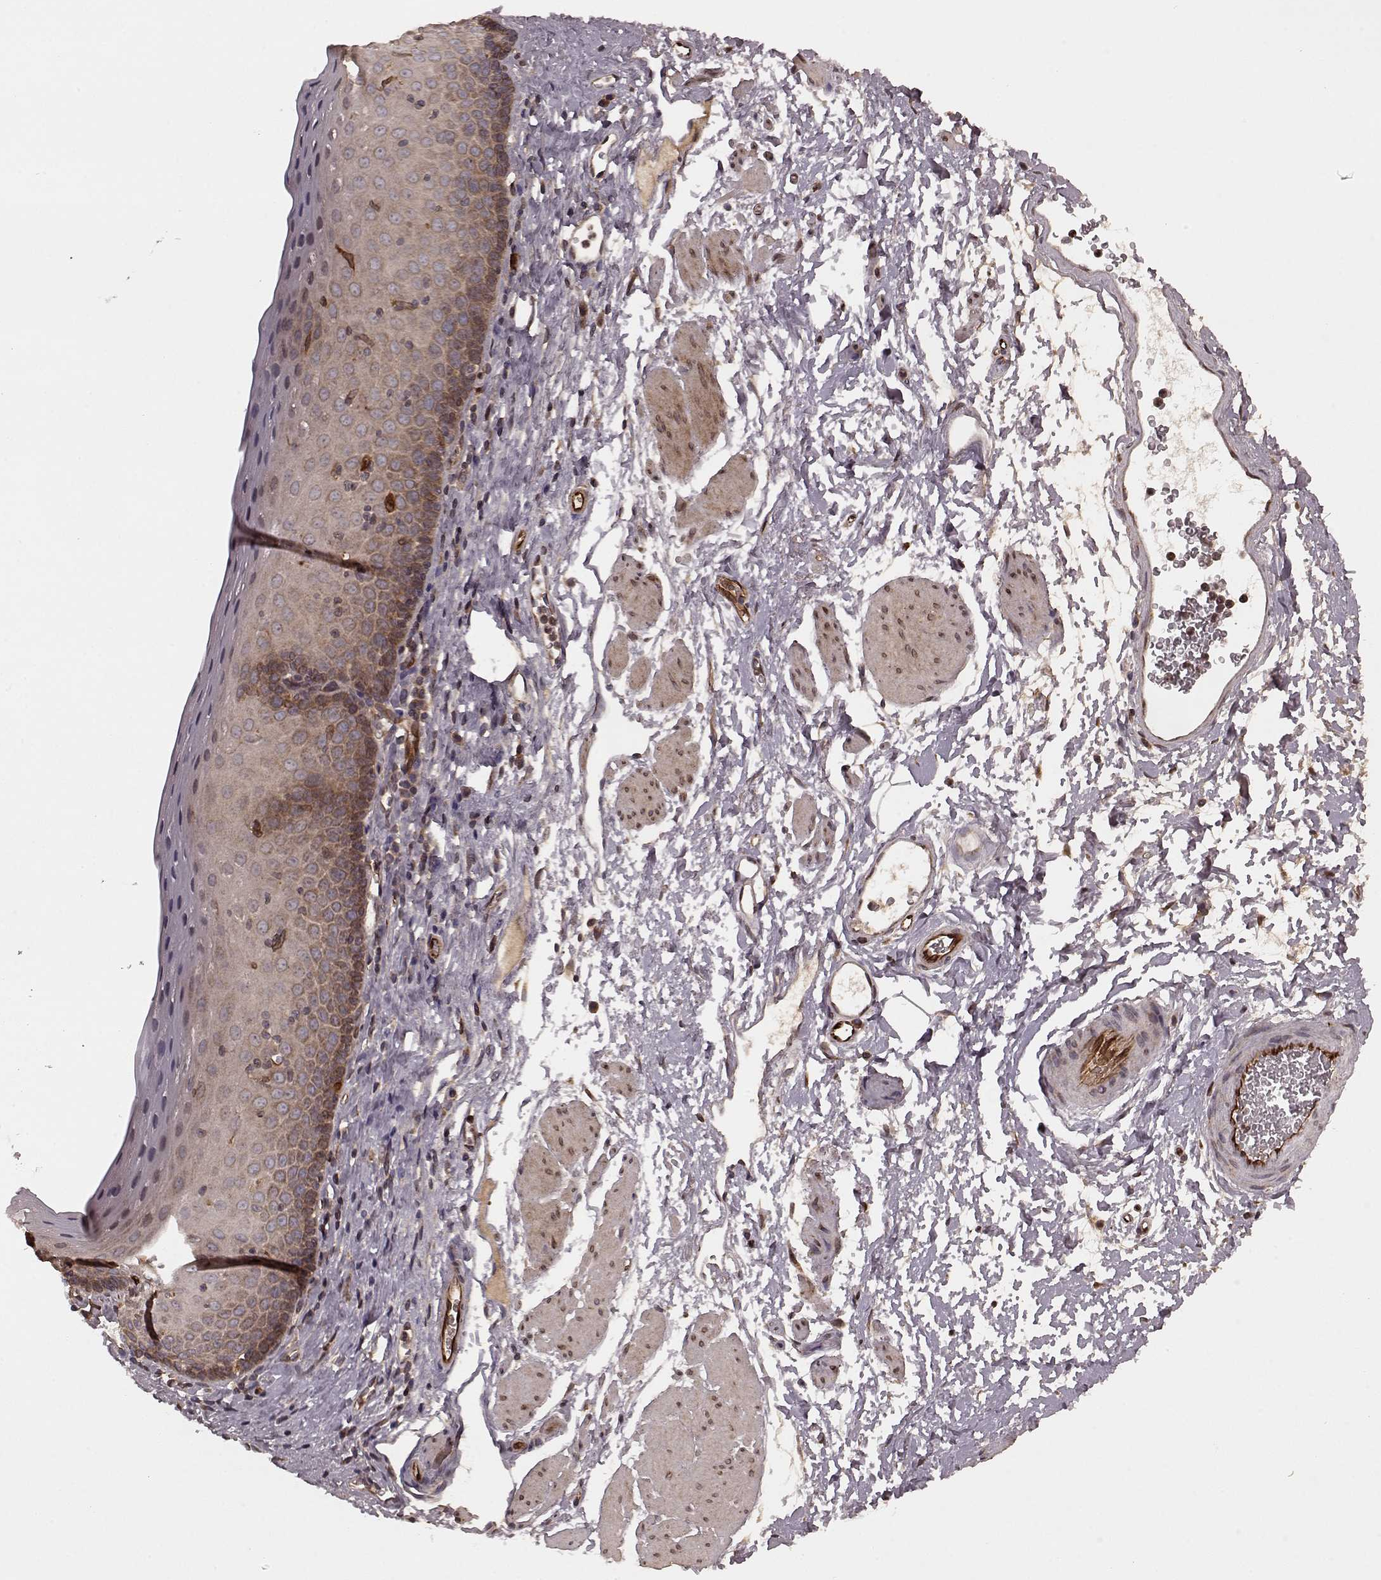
{"staining": {"intensity": "moderate", "quantity": ">75%", "location": "cytoplasmic/membranous"}, "tissue": "esophagus", "cell_type": "Squamous epithelial cells", "image_type": "normal", "snomed": [{"axis": "morphology", "description": "Normal tissue, NOS"}, {"axis": "topography", "description": "Esophagus"}], "caption": "Squamous epithelial cells reveal medium levels of moderate cytoplasmic/membranous positivity in approximately >75% of cells in benign human esophagus. Nuclei are stained in blue.", "gene": "AGPAT1", "patient": {"sex": "female", "age": 64}}